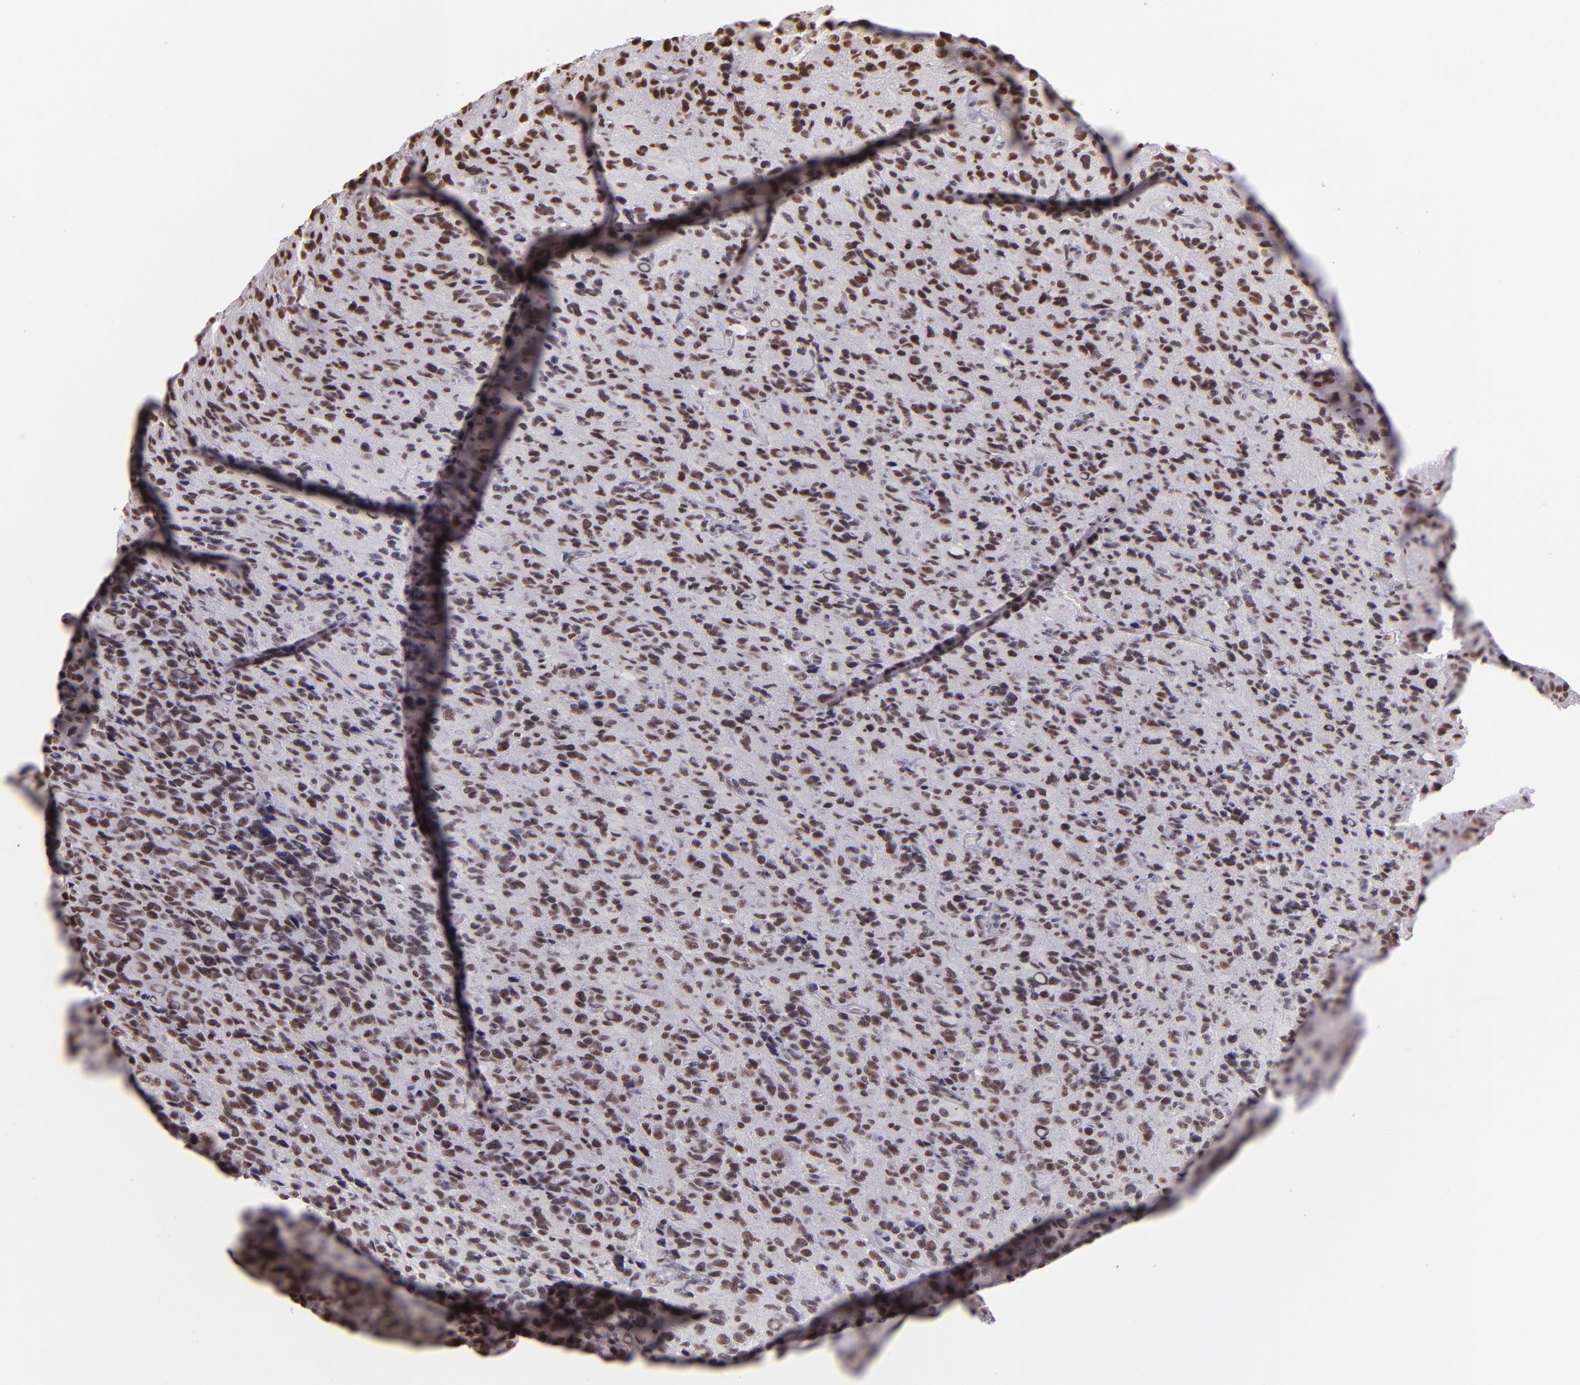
{"staining": {"intensity": "moderate", "quantity": ">75%", "location": "nuclear"}, "tissue": "glioma", "cell_type": "Tumor cells", "image_type": "cancer", "snomed": [{"axis": "morphology", "description": "Glioma, malignant, High grade"}, {"axis": "topography", "description": "Brain"}], "caption": "The histopathology image reveals staining of malignant glioma (high-grade), revealing moderate nuclear protein positivity (brown color) within tumor cells.", "gene": "USF1", "patient": {"sex": "male", "age": 77}}